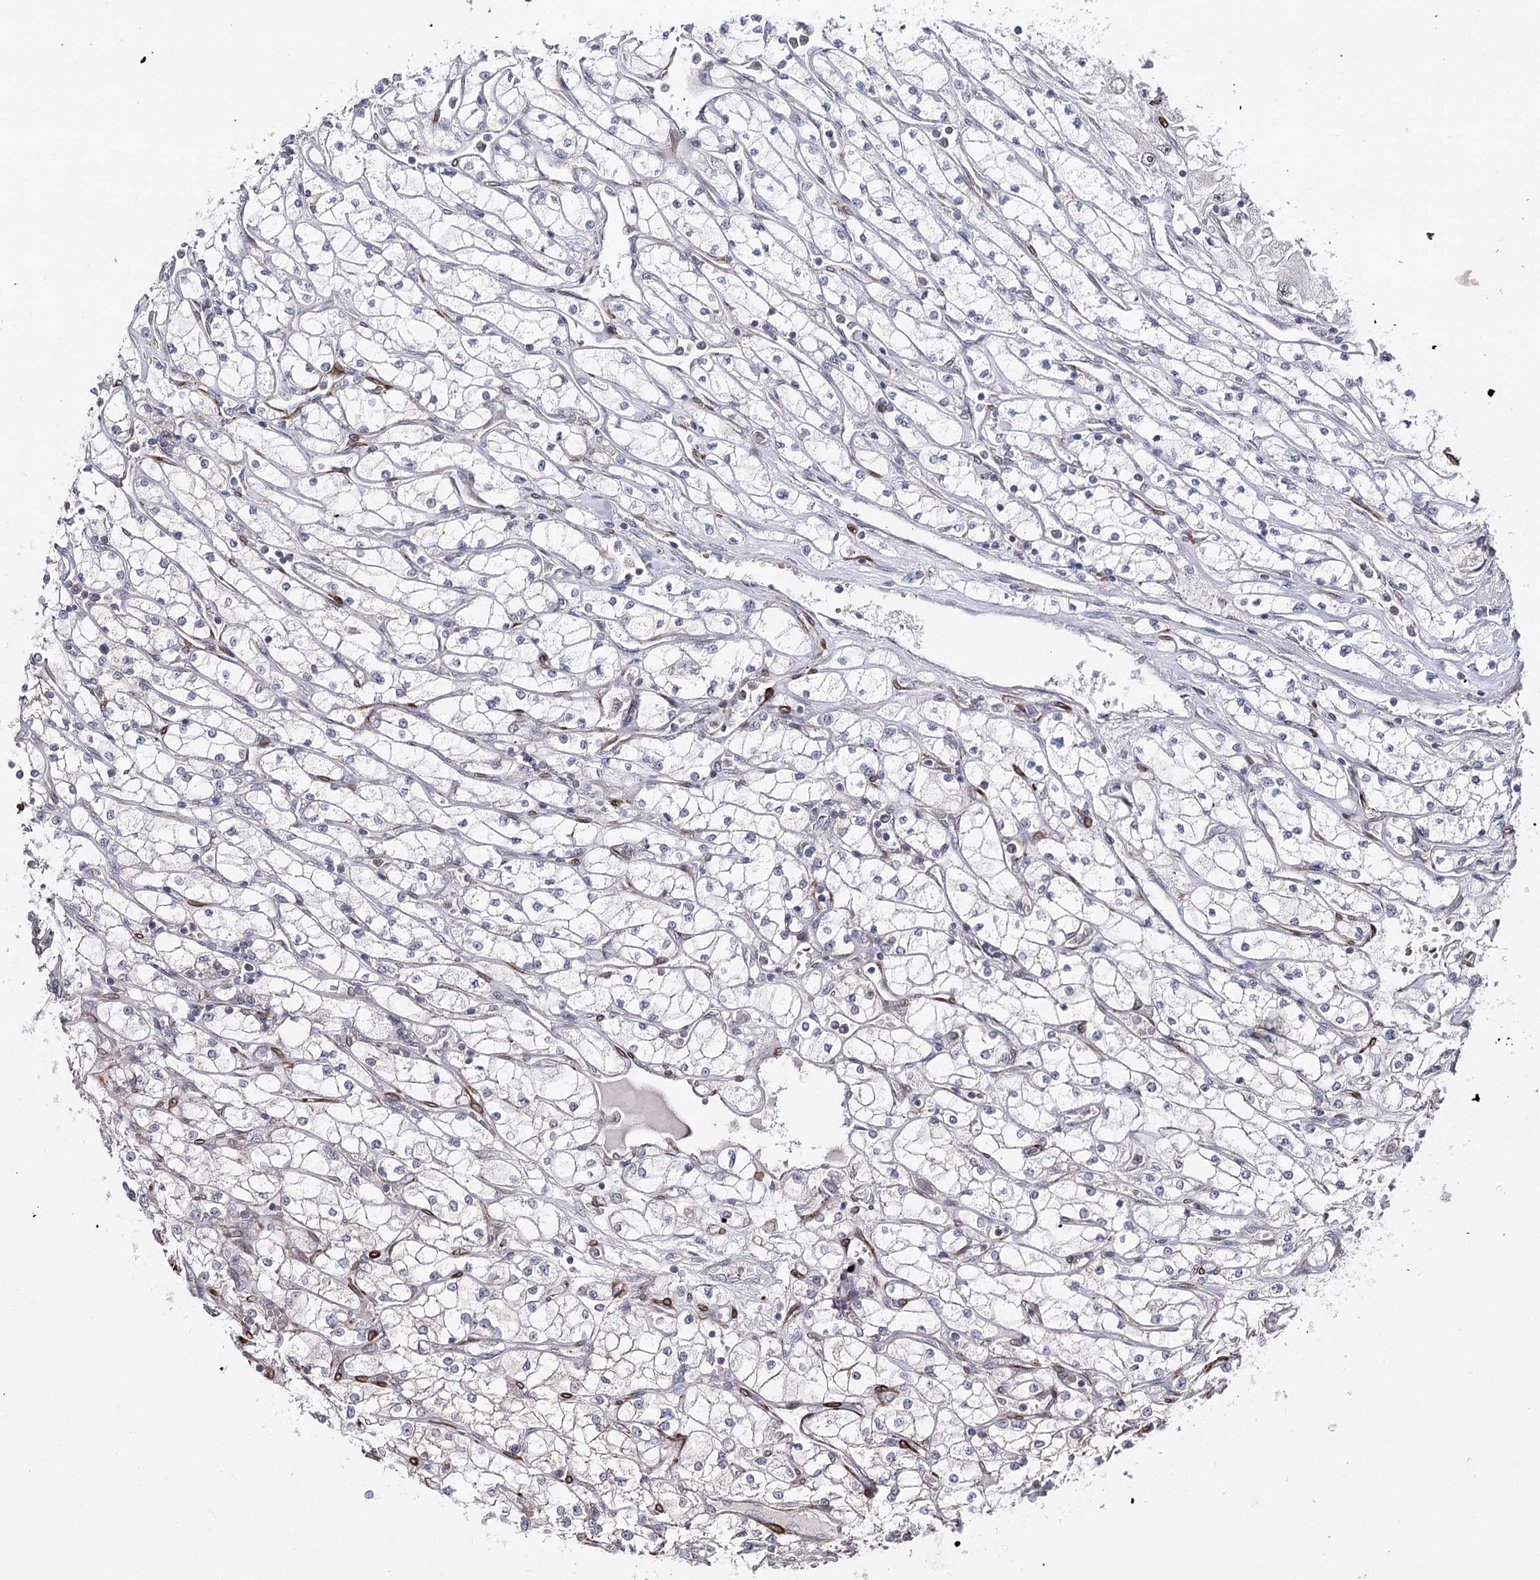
{"staining": {"intensity": "negative", "quantity": "none", "location": "none"}, "tissue": "renal cancer", "cell_type": "Tumor cells", "image_type": "cancer", "snomed": [{"axis": "morphology", "description": "Adenocarcinoma, NOS"}, {"axis": "topography", "description": "Kidney"}], "caption": "Protein analysis of renal cancer displays no significant staining in tumor cells.", "gene": "HSD11B2", "patient": {"sex": "male", "age": 80}}